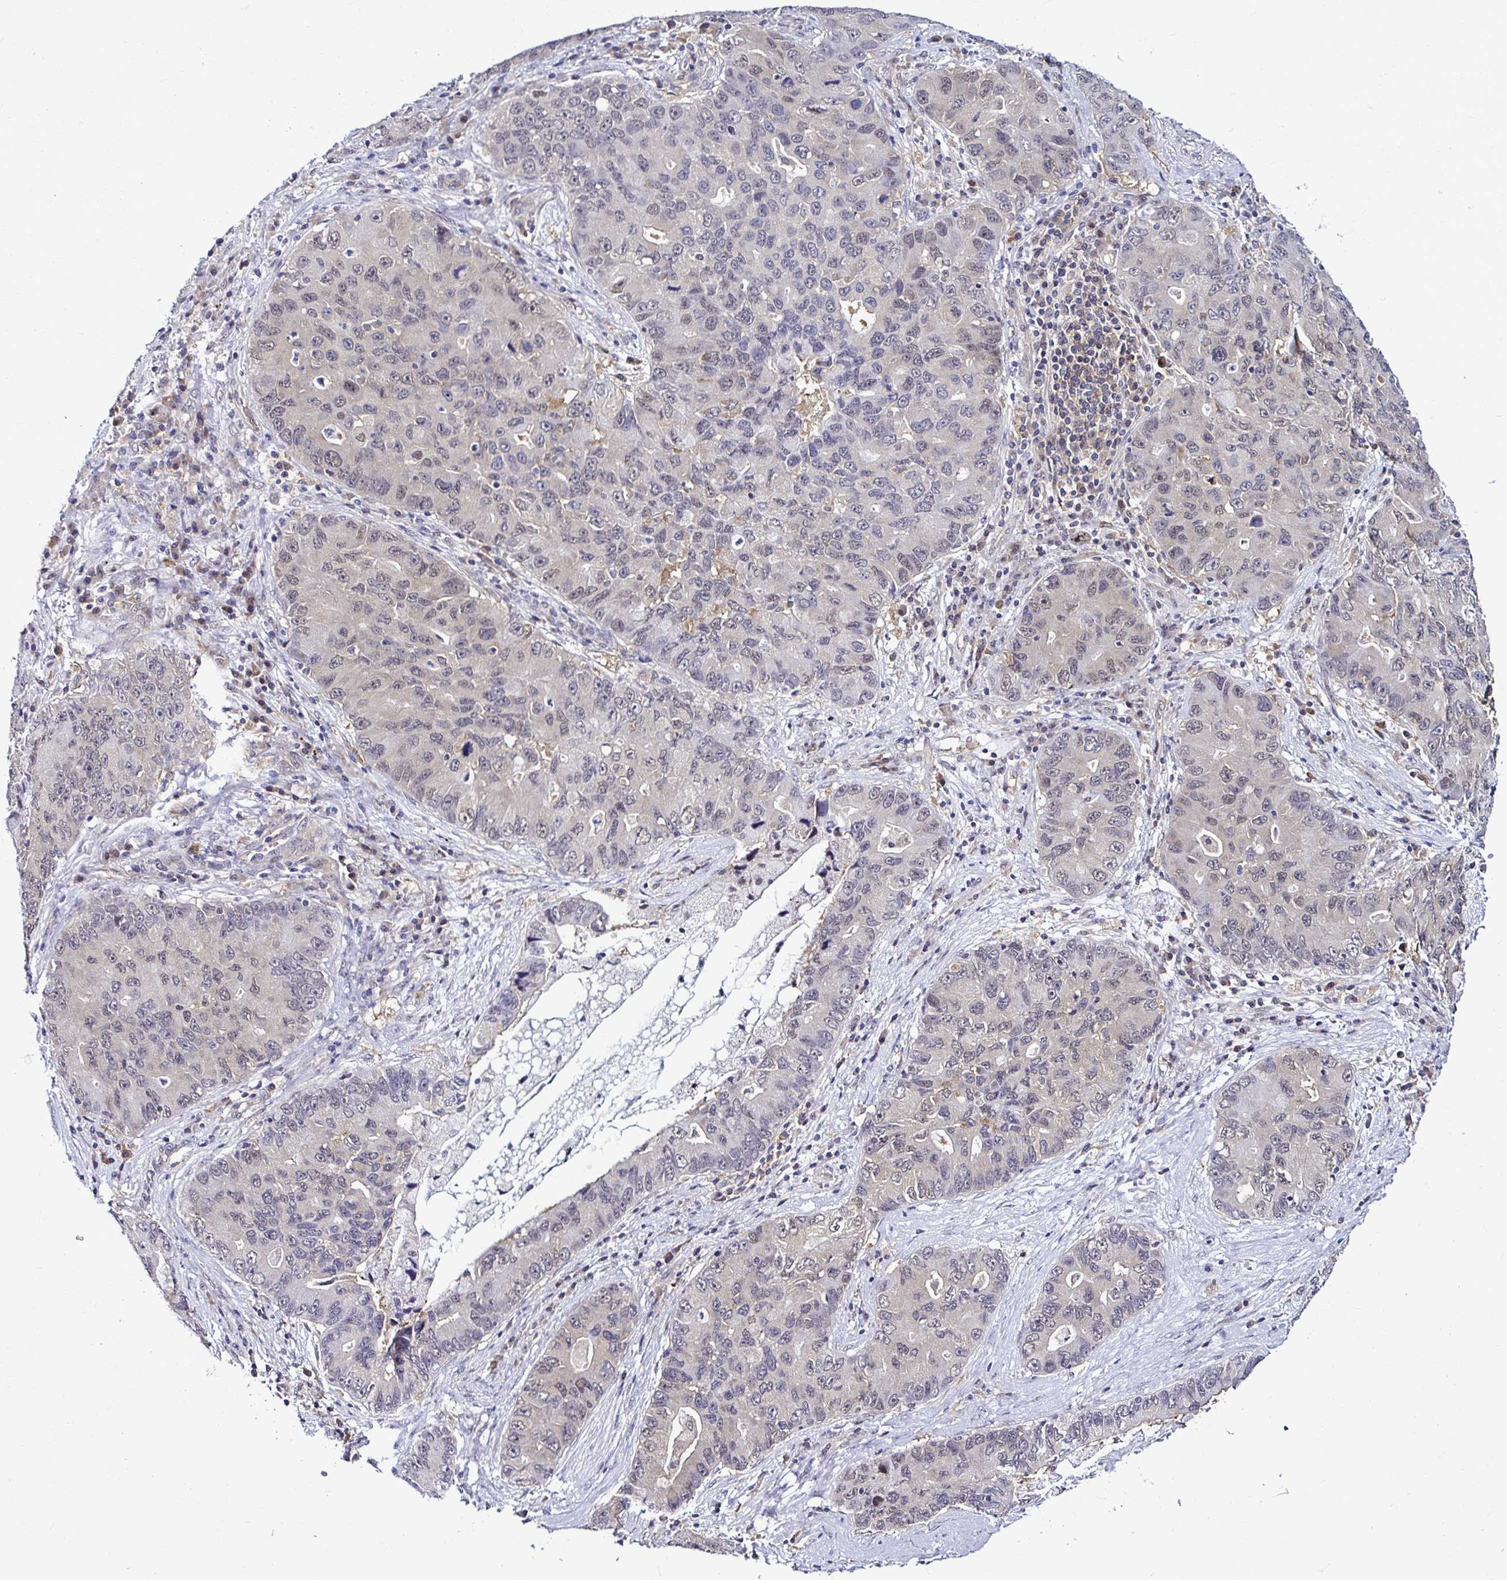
{"staining": {"intensity": "moderate", "quantity": "<25%", "location": "nuclear"}, "tissue": "lung cancer", "cell_type": "Tumor cells", "image_type": "cancer", "snomed": [{"axis": "morphology", "description": "Adenocarcinoma, NOS"}, {"axis": "morphology", "description": "Adenocarcinoma, metastatic, NOS"}, {"axis": "topography", "description": "Lymph node"}, {"axis": "topography", "description": "Lung"}], "caption": "Immunohistochemical staining of human lung adenocarcinoma shows moderate nuclear protein expression in approximately <25% of tumor cells.", "gene": "PSMD3", "patient": {"sex": "female", "age": 54}}